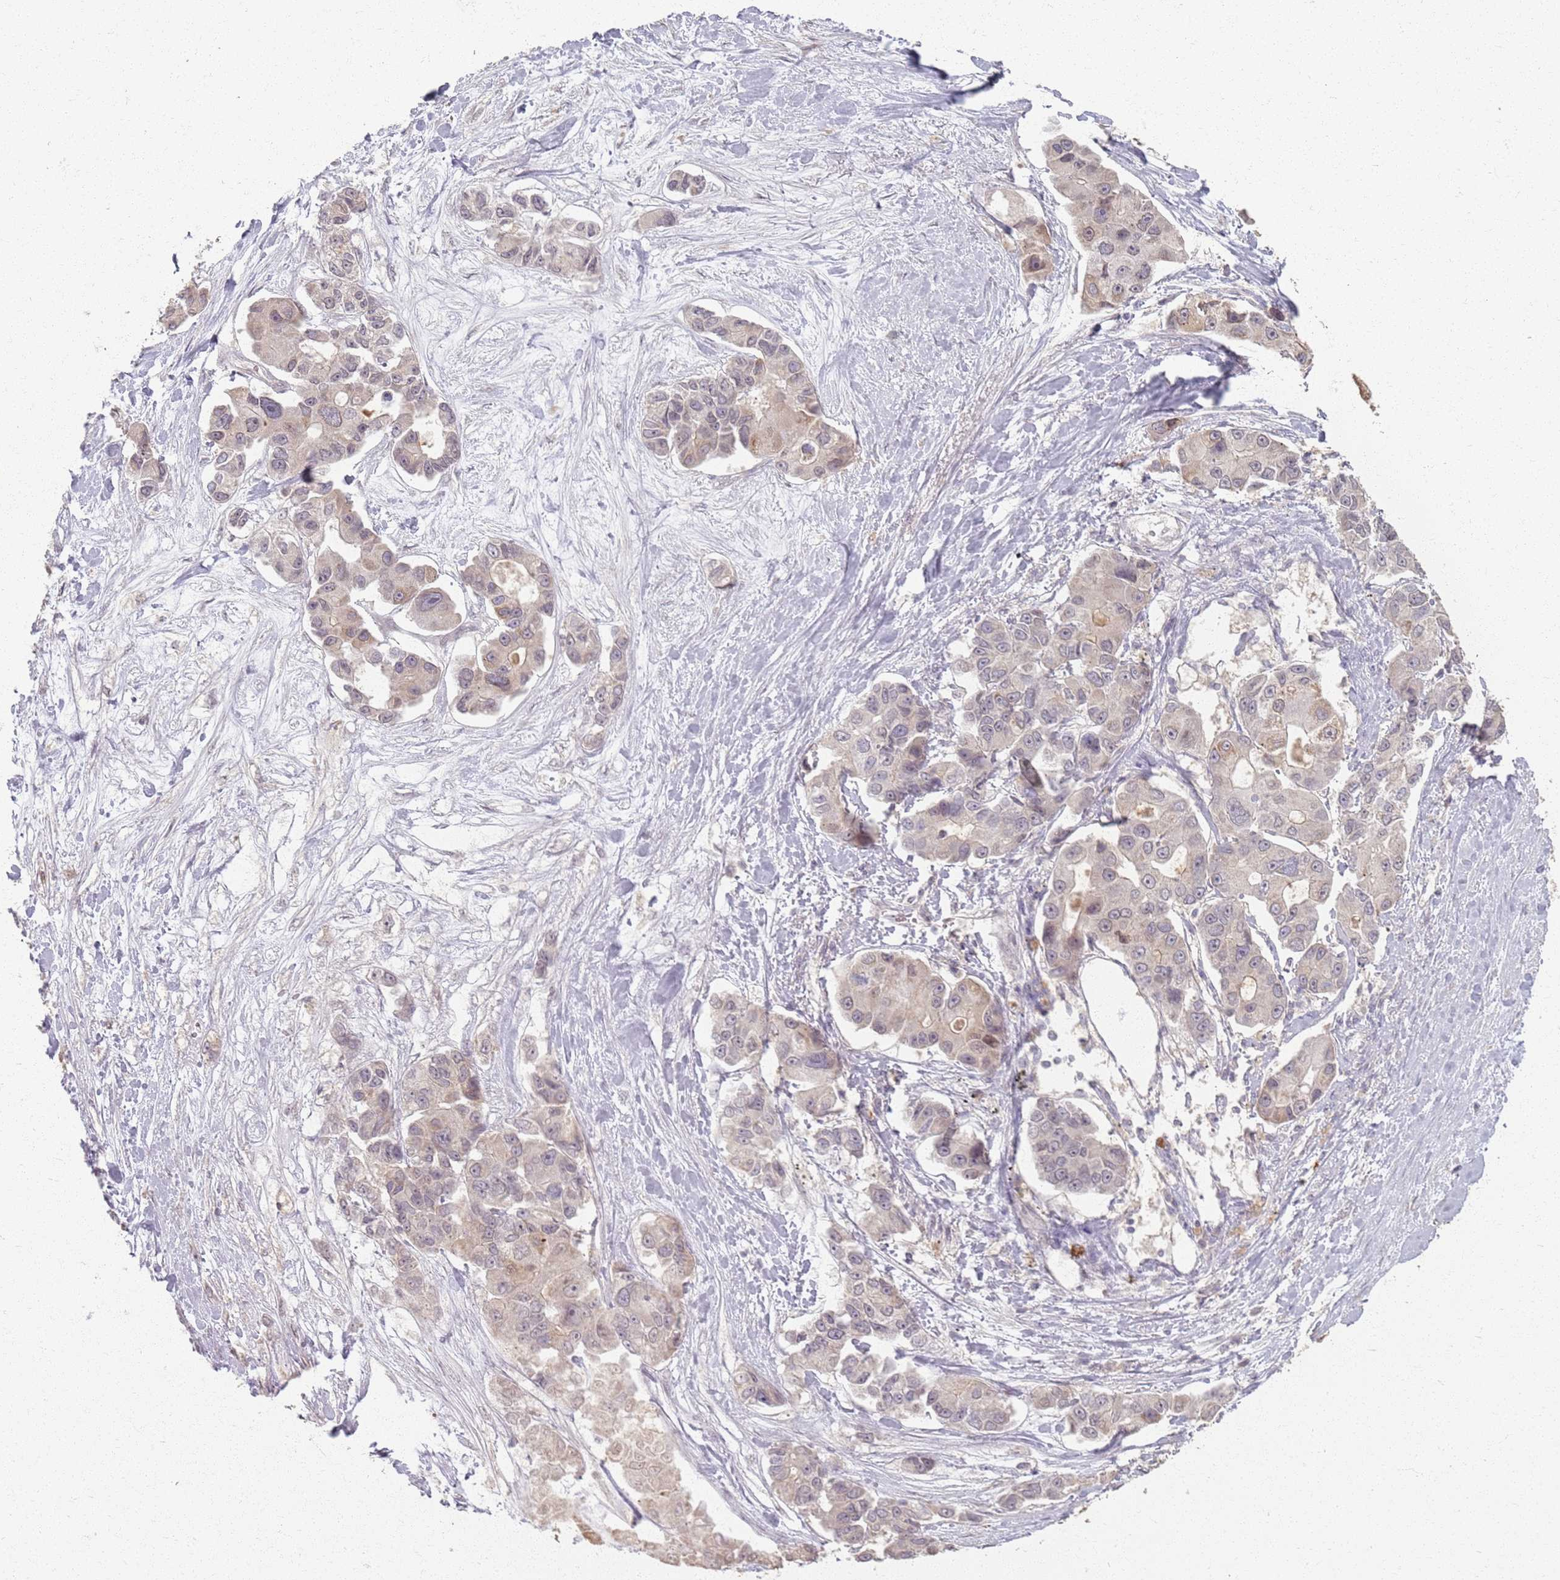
{"staining": {"intensity": "weak", "quantity": "25%-75%", "location": "cytoplasmic/membranous"}, "tissue": "lung cancer", "cell_type": "Tumor cells", "image_type": "cancer", "snomed": [{"axis": "morphology", "description": "Adenocarcinoma, NOS"}, {"axis": "topography", "description": "Lung"}], "caption": "This image demonstrates immunohistochemistry staining of lung cancer (adenocarcinoma), with low weak cytoplasmic/membranous staining in approximately 25%-75% of tumor cells.", "gene": "CCDC168", "patient": {"sex": "female", "age": 54}}